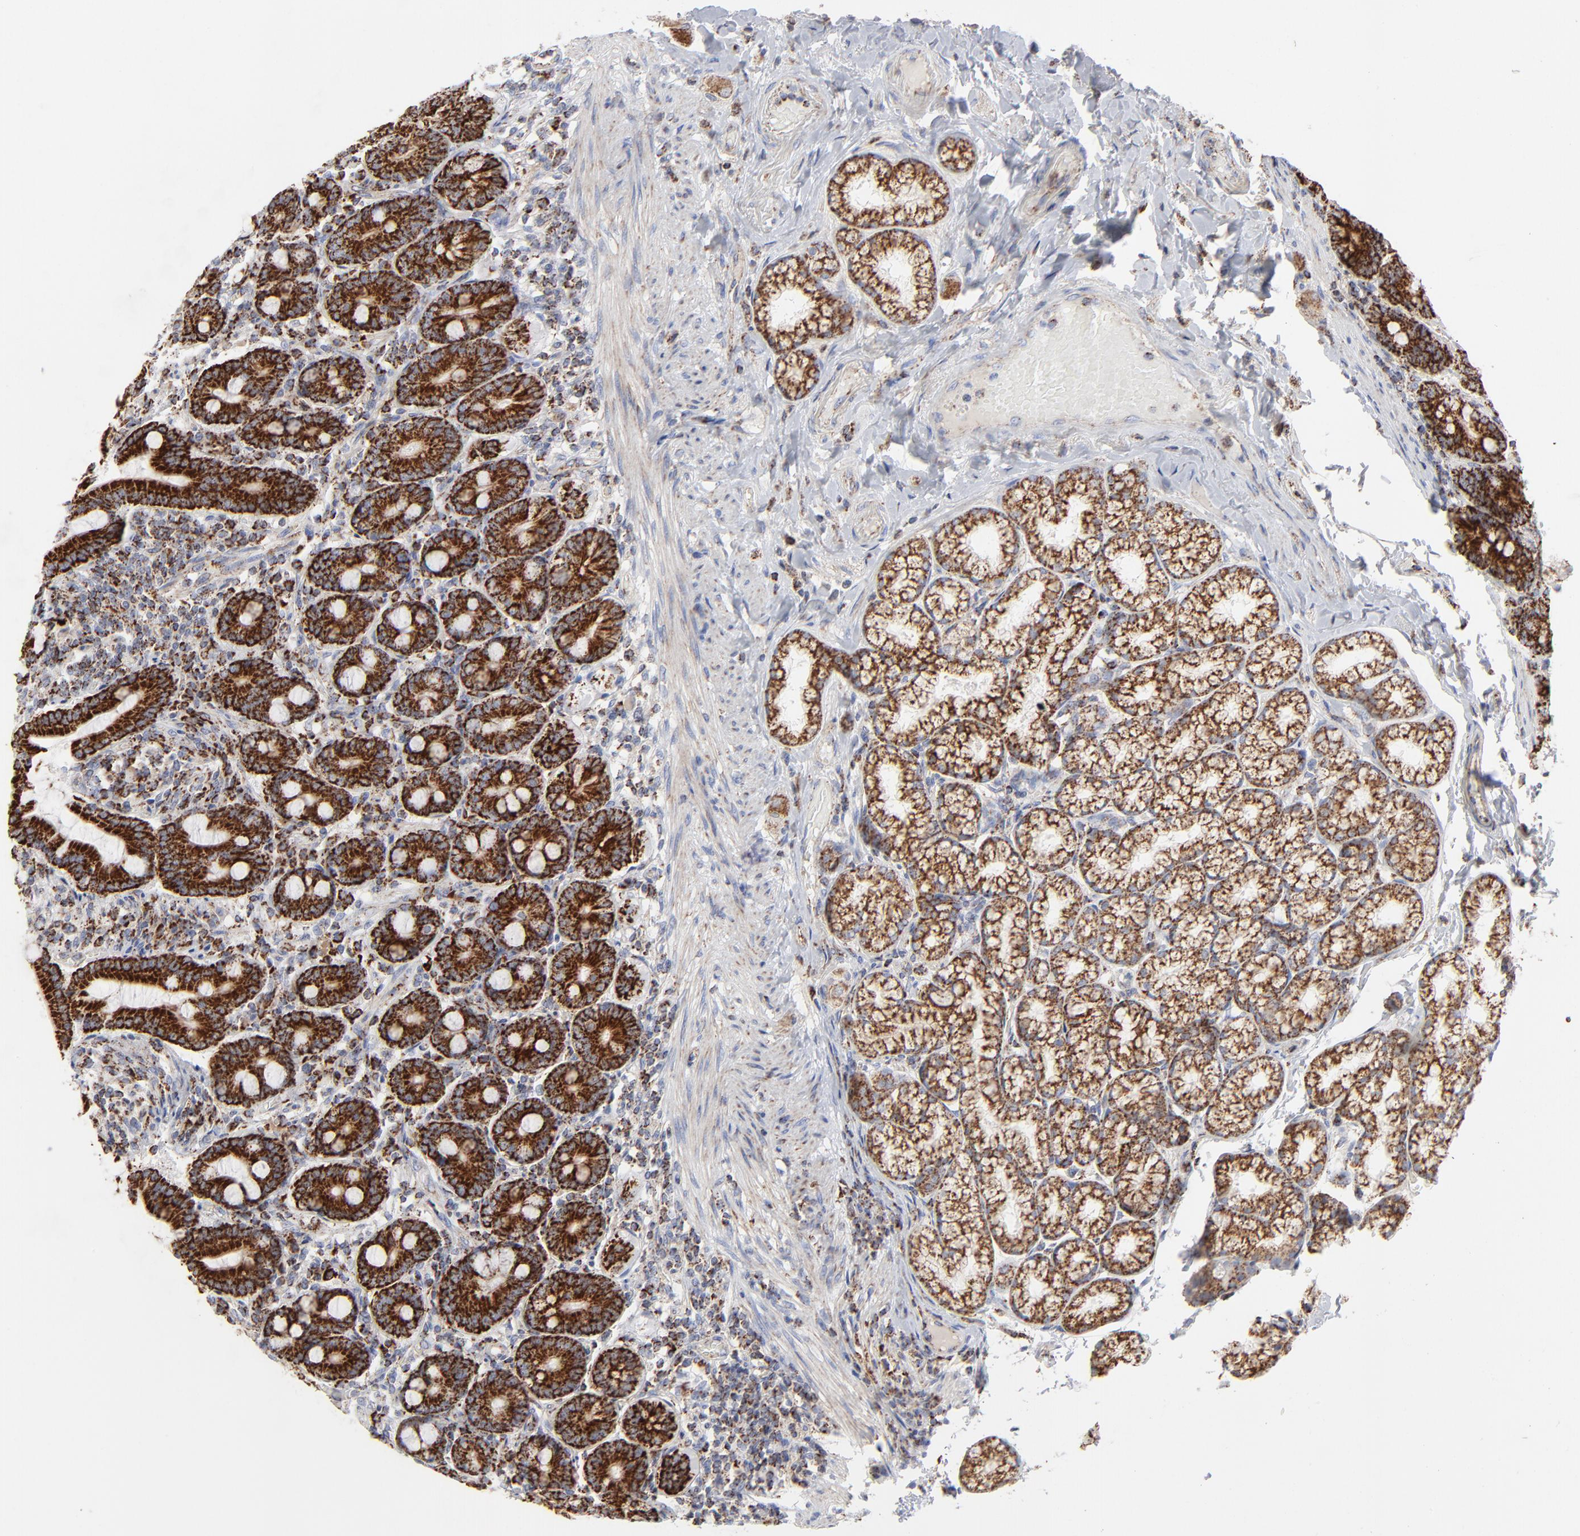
{"staining": {"intensity": "strong", "quantity": ">75%", "location": "cytoplasmic/membranous"}, "tissue": "duodenum", "cell_type": "Glandular cells", "image_type": "normal", "snomed": [{"axis": "morphology", "description": "Normal tissue, NOS"}, {"axis": "topography", "description": "Duodenum"}], "caption": "Glandular cells show high levels of strong cytoplasmic/membranous positivity in about >75% of cells in benign human duodenum.", "gene": "ASB3", "patient": {"sex": "female", "age": 64}}